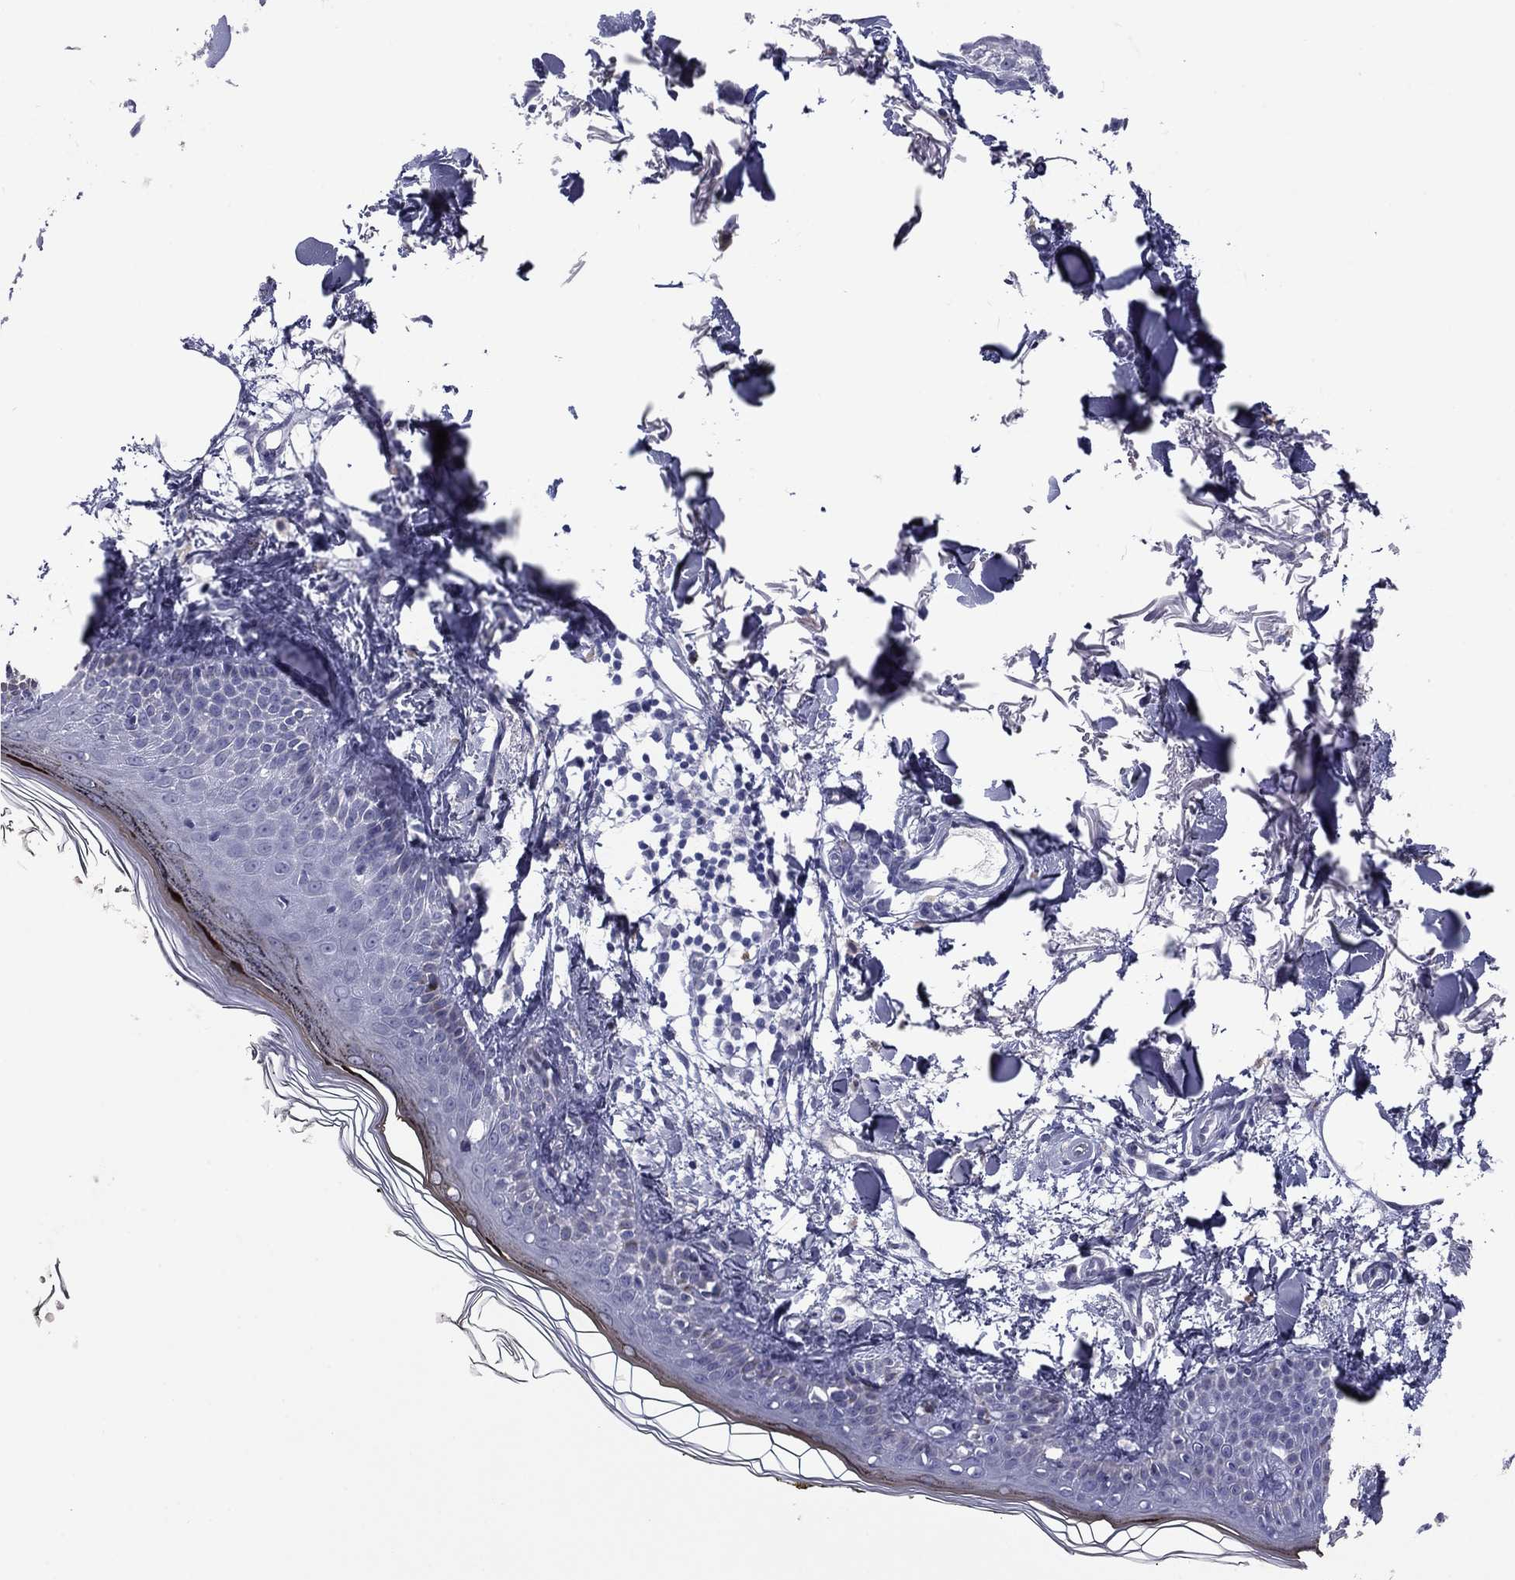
{"staining": {"intensity": "negative", "quantity": "none", "location": "none"}, "tissue": "skin", "cell_type": "Fibroblasts", "image_type": "normal", "snomed": [{"axis": "morphology", "description": "Normal tissue, NOS"}, {"axis": "topography", "description": "Skin"}], "caption": "An IHC micrograph of unremarkable skin is shown. There is no staining in fibroblasts of skin.", "gene": "HAO1", "patient": {"sex": "male", "age": 76}}